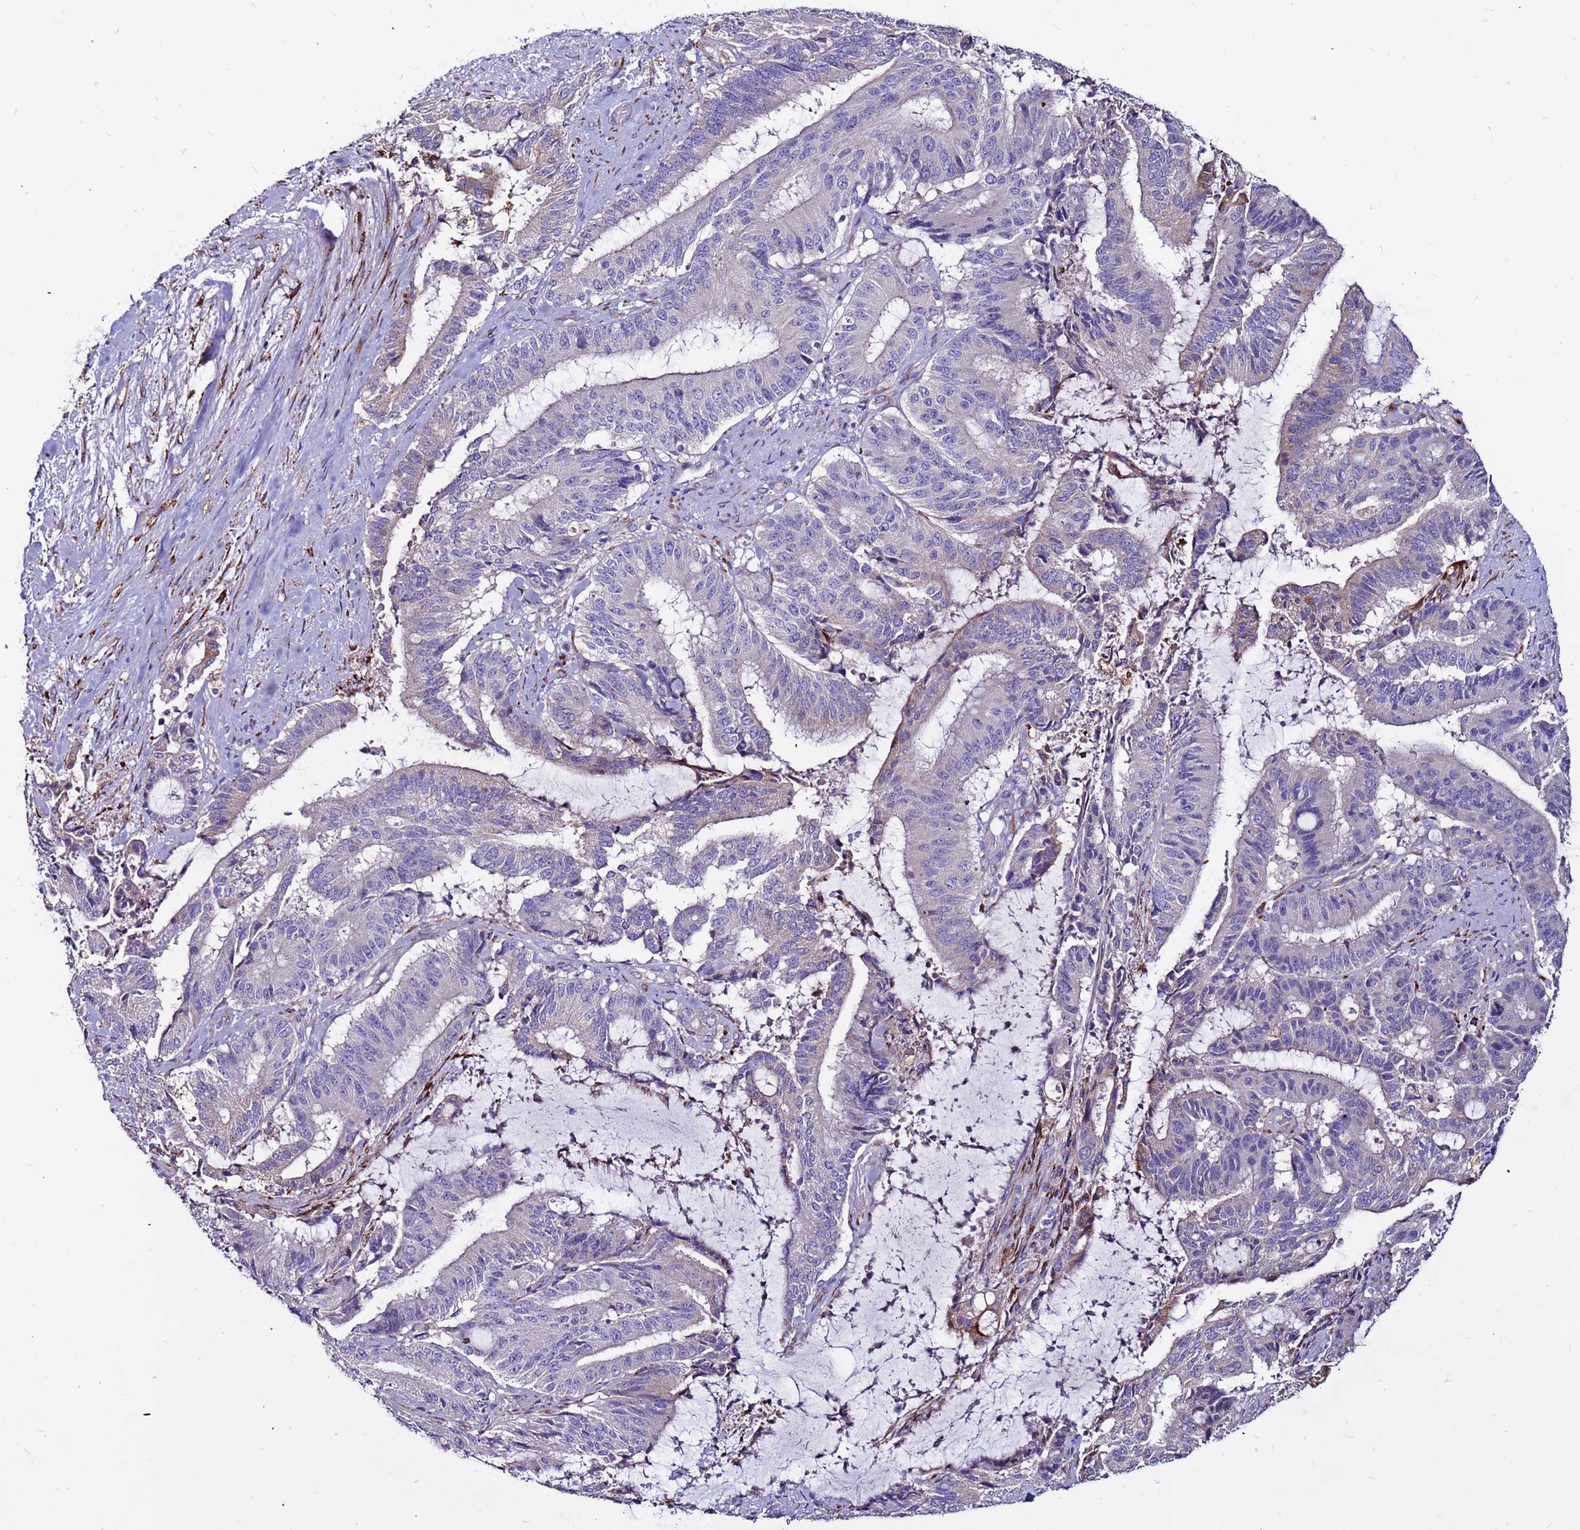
{"staining": {"intensity": "negative", "quantity": "none", "location": "none"}, "tissue": "liver cancer", "cell_type": "Tumor cells", "image_type": "cancer", "snomed": [{"axis": "morphology", "description": "Normal tissue, NOS"}, {"axis": "morphology", "description": "Cholangiocarcinoma"}, {"axis": "topography", "description": "Liver"}, {"axis": "topography", "description": "Peripheral nerve tissue"}], "caption": "This is an immunohistochemistry histopathology image of liver cholangiocarcinoma. There is no positivity in tumor cells.", "gene": "SLC44A3", "patient": {"sex": "female", "age": 73}}